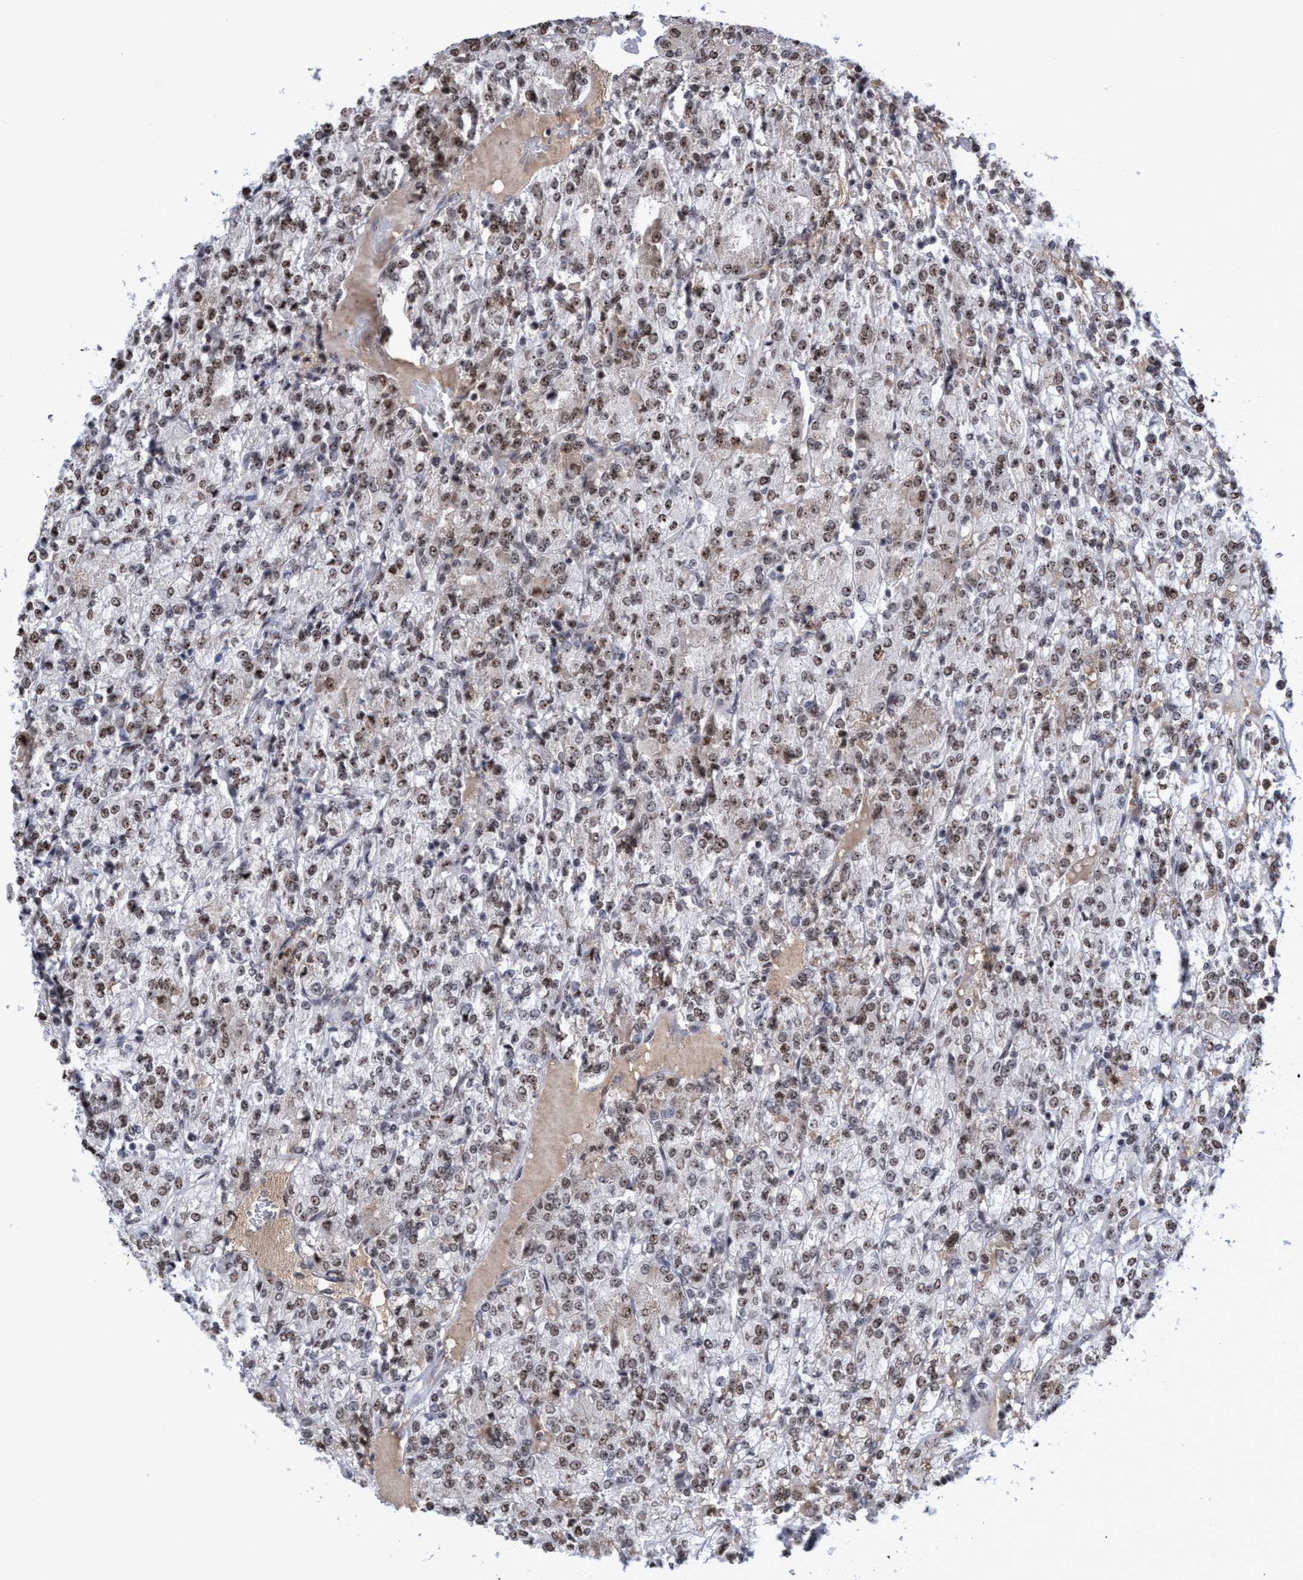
{"staining": {"intensity": "moderate", "quantity": ">75%", "location": "nuclear"}, "tissue": "renal cancer", "cell_type": "Tumor cells", "image_type": "cancer", "snomed": [{"axis": "morphology", "description": "Adenocarcinoma, NOS"}, {"axis": "topography", "description": "Kidney"}], "caption": "Brown immunohistochemical staining in human renal cancer reveals moderate nuclear staining in approximately >75% of tumor cells.", "gene": "EFCAB10", "patient": {"sex": "male", "age": 77}}